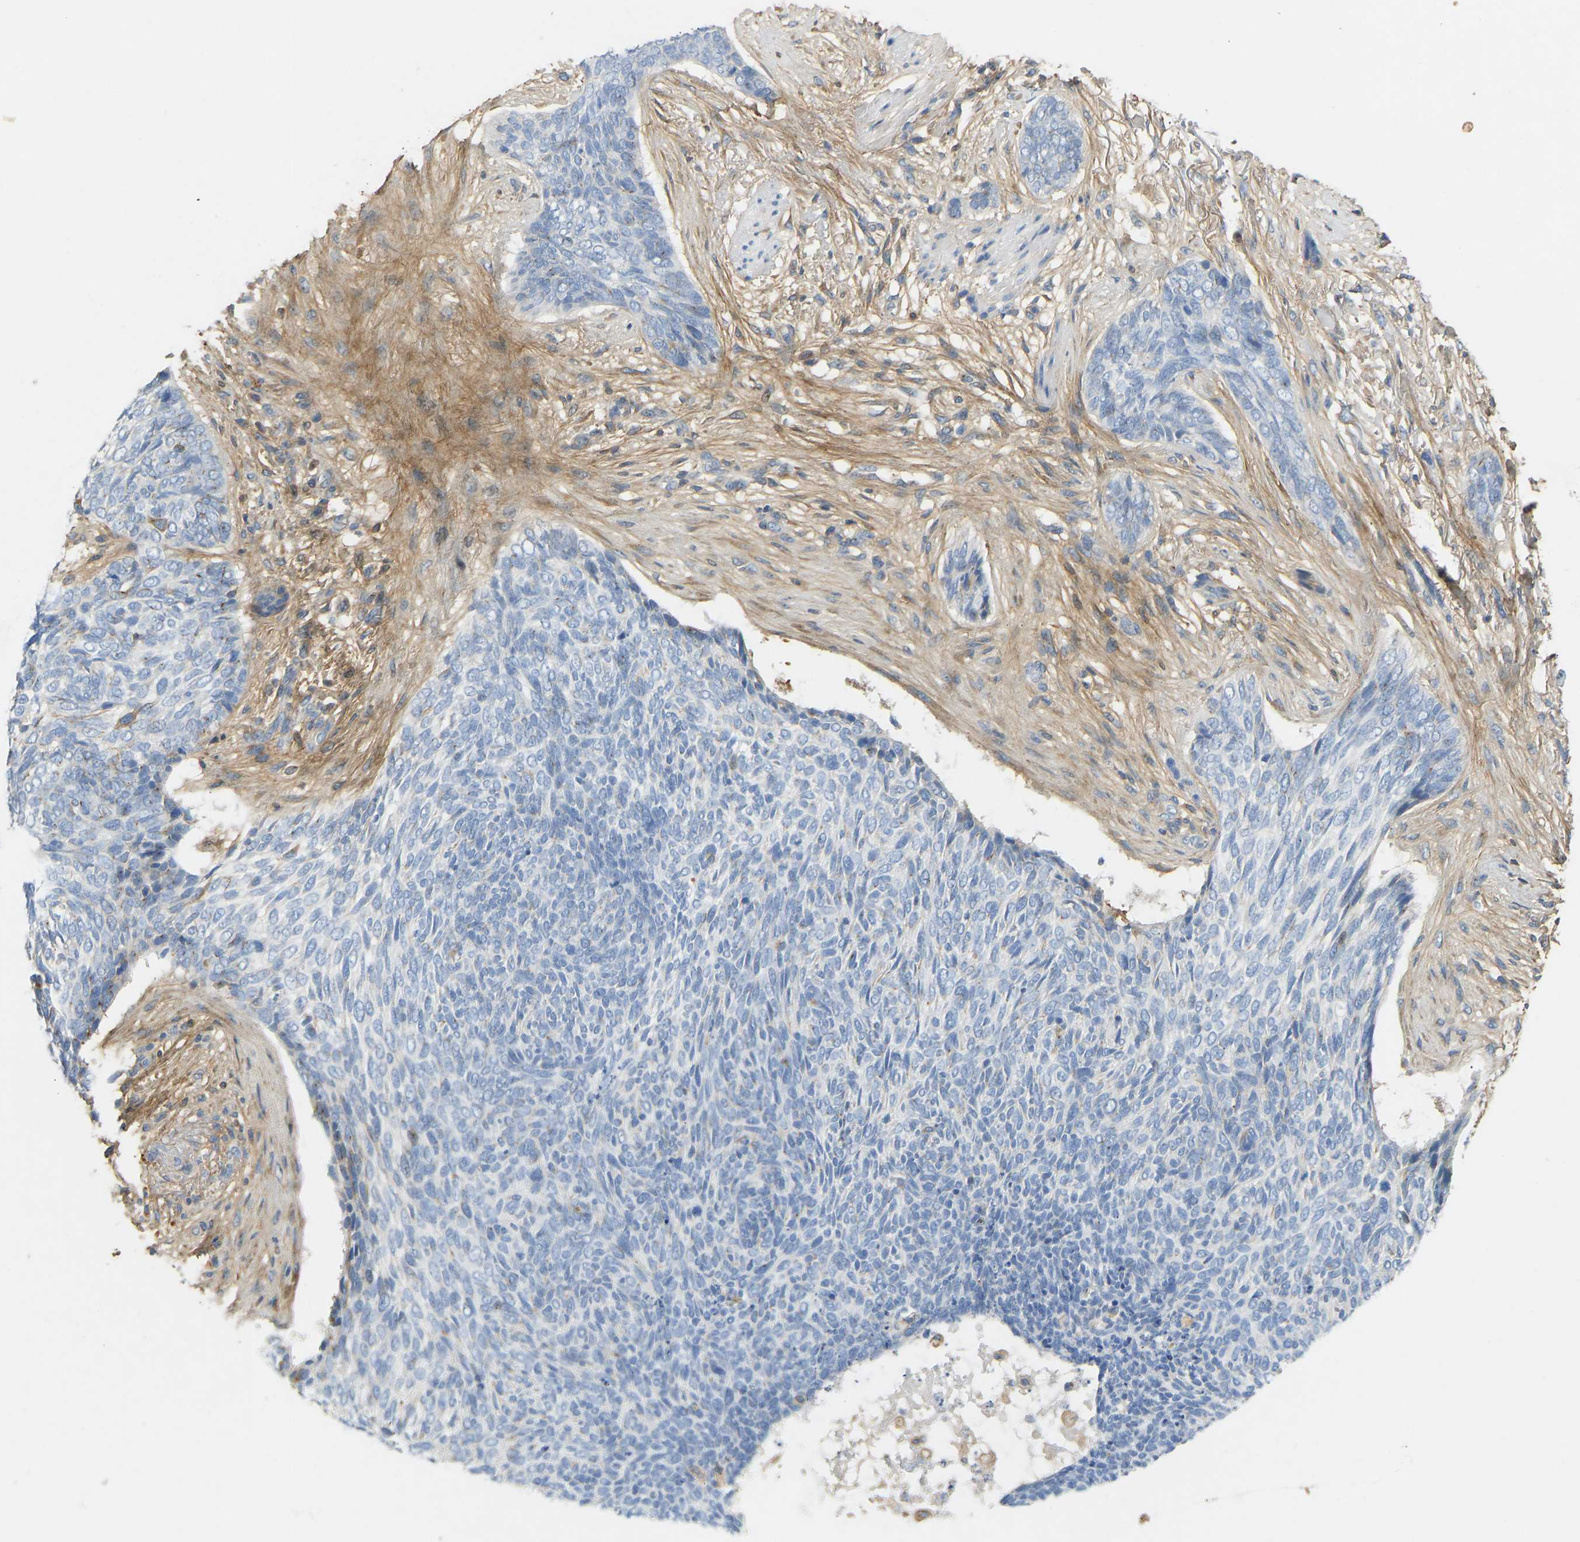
{"staining": {"intensity": "negative", "quantity": "none", "location": "none"}, "tissue": "skin cancer", "cell_type": "Tumor cells", "image_type": "cancer", "snomed": [{"axis": "morphology", "description": "Basal cell carcinoma"}, {"axis": "topography", "description": "Skin"}], "caption": "Immunohistochemistry histopathology image of human skin cancer (basal cell carcinoma) stained for a protein (brown), which exhibits no expression in tumor cells.", "gene": "TECTA", "patient": {"sex": "female", "age": 84}}